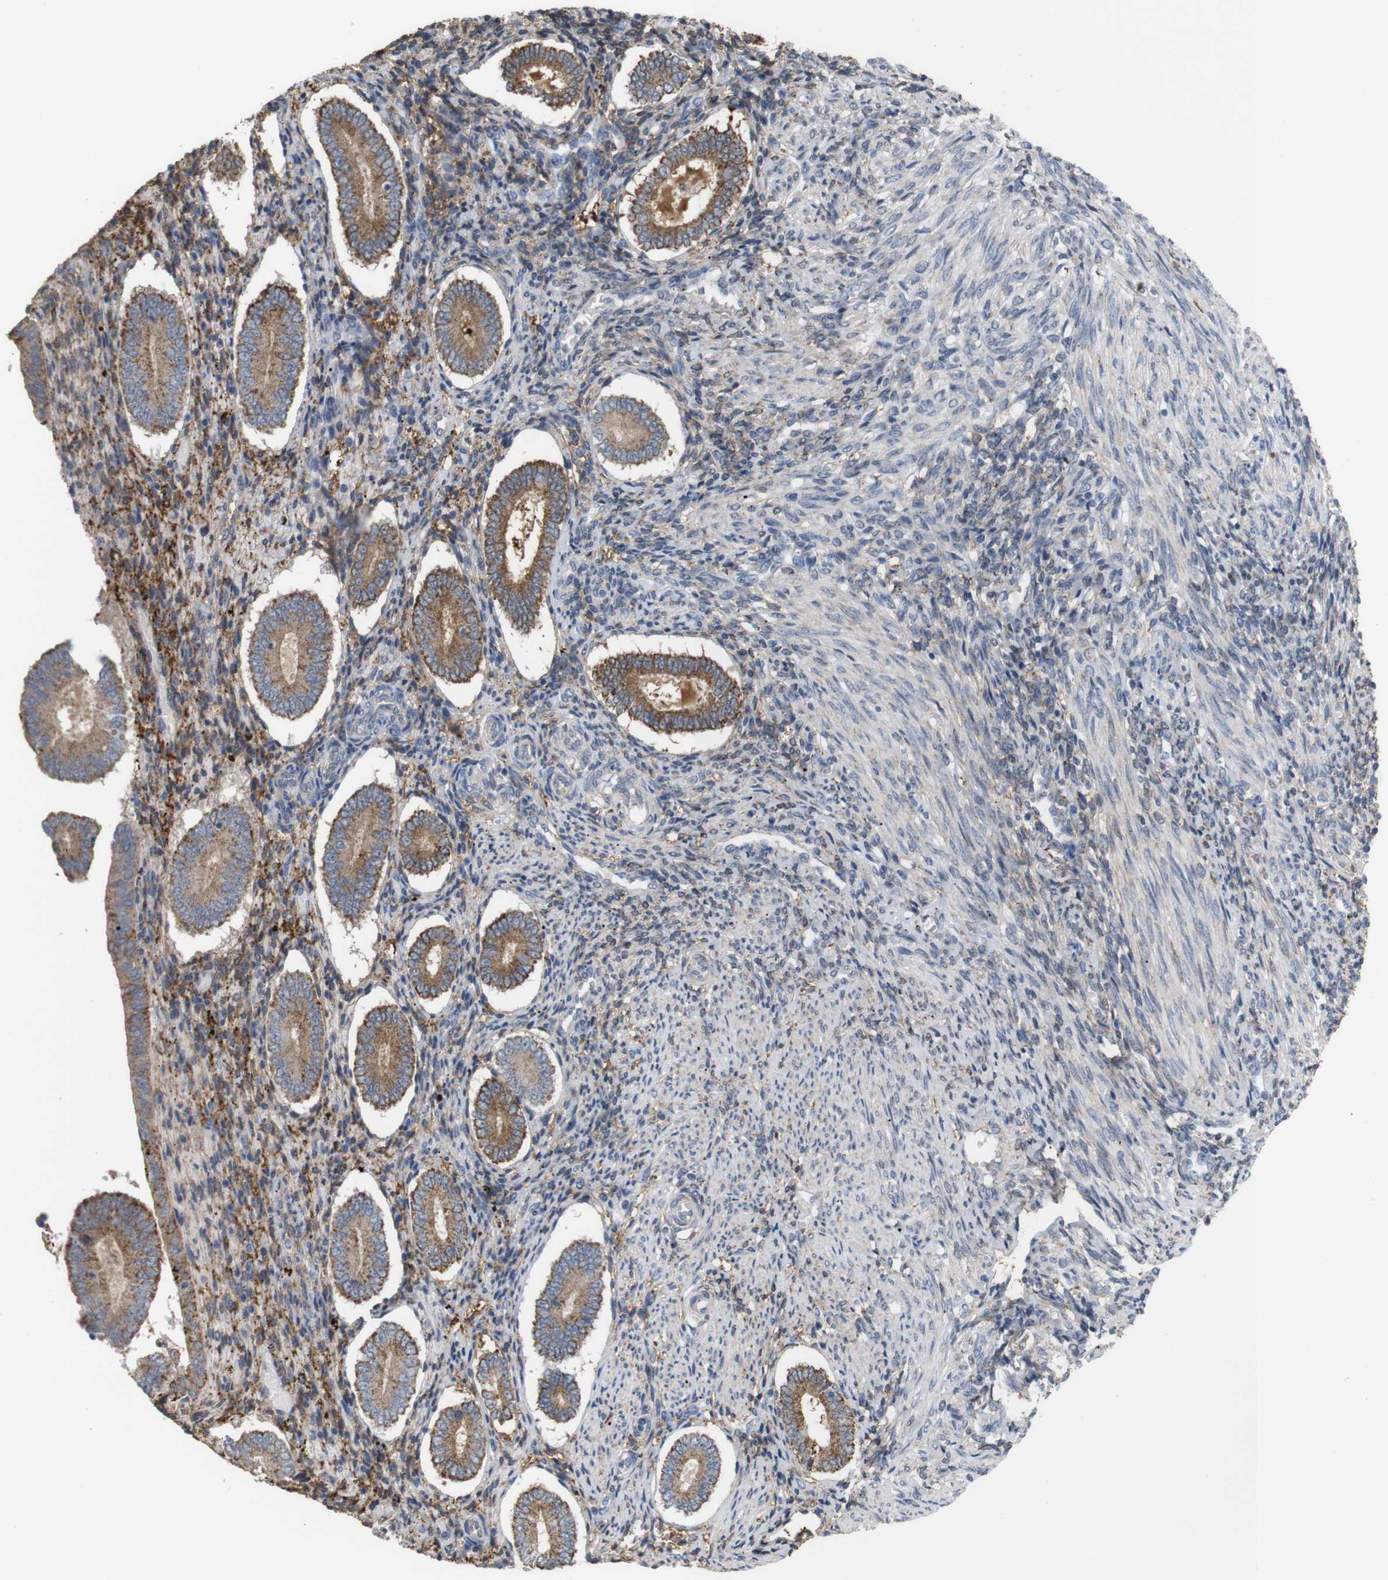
{"staining": {"intensity": "moderate", "quantity": ">75%", "location": "cytoplasmic/membranous"}, "tissue": "endometrium", "cell_type": "Cells in endometrial stroma", "image_type": "normal", "snomed": [{"axis": "morphology", "description": "Normal tissue, NOS"}, {"axis": "topography", "description": "Endometrium"}], "caption": "This photomicrograph reveals immunohistochemistry (IHC) staining of unremarkable human endometrium, with medium moderate cytoplasmic/membranous positivity in approximately >75% of cells in endometrial stroma.", "gene": "PTPRR", "patient": {"sex": "female", "age": 42}}